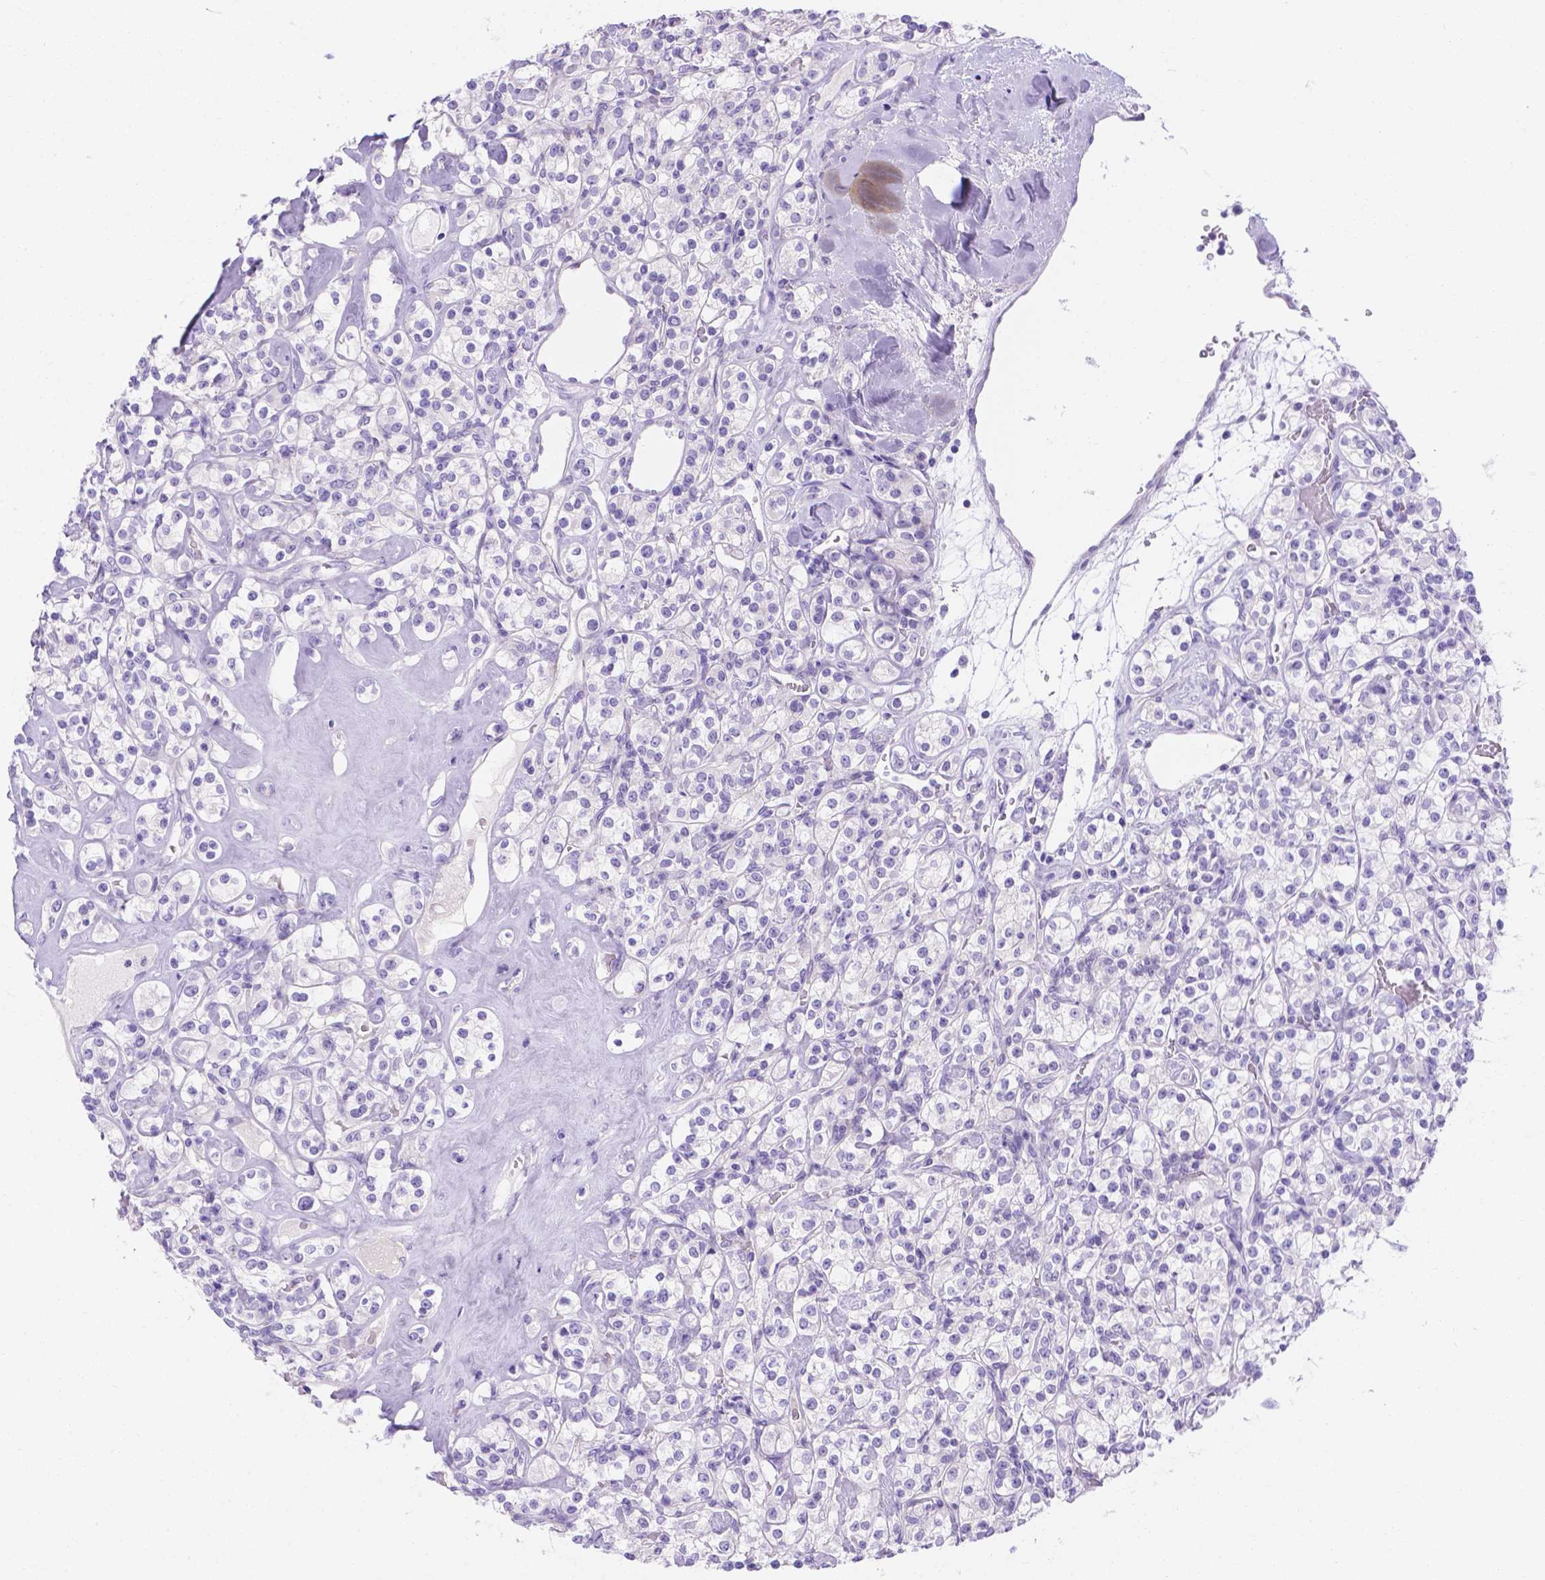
{"staining": {"intensity": "negative", "quantity": "none", "location": "none"}, "tissue": "renal cancer", "cell_type": "Tumor cells", "image_type": "cancer", "snomed": [{"axis": "morphology", "description": "Adenocarcinoma, NOS"}, {"axis": "topography", "description": "Kidney"}], "caption": "This photomicrograph is of renal cancer stained with IHC to label a protein in brown with the nuclei are counter-stained blue. There is no staining in tumor cells.", "gene": "MLN", "patient": {"sex": "male", "age": 77}}